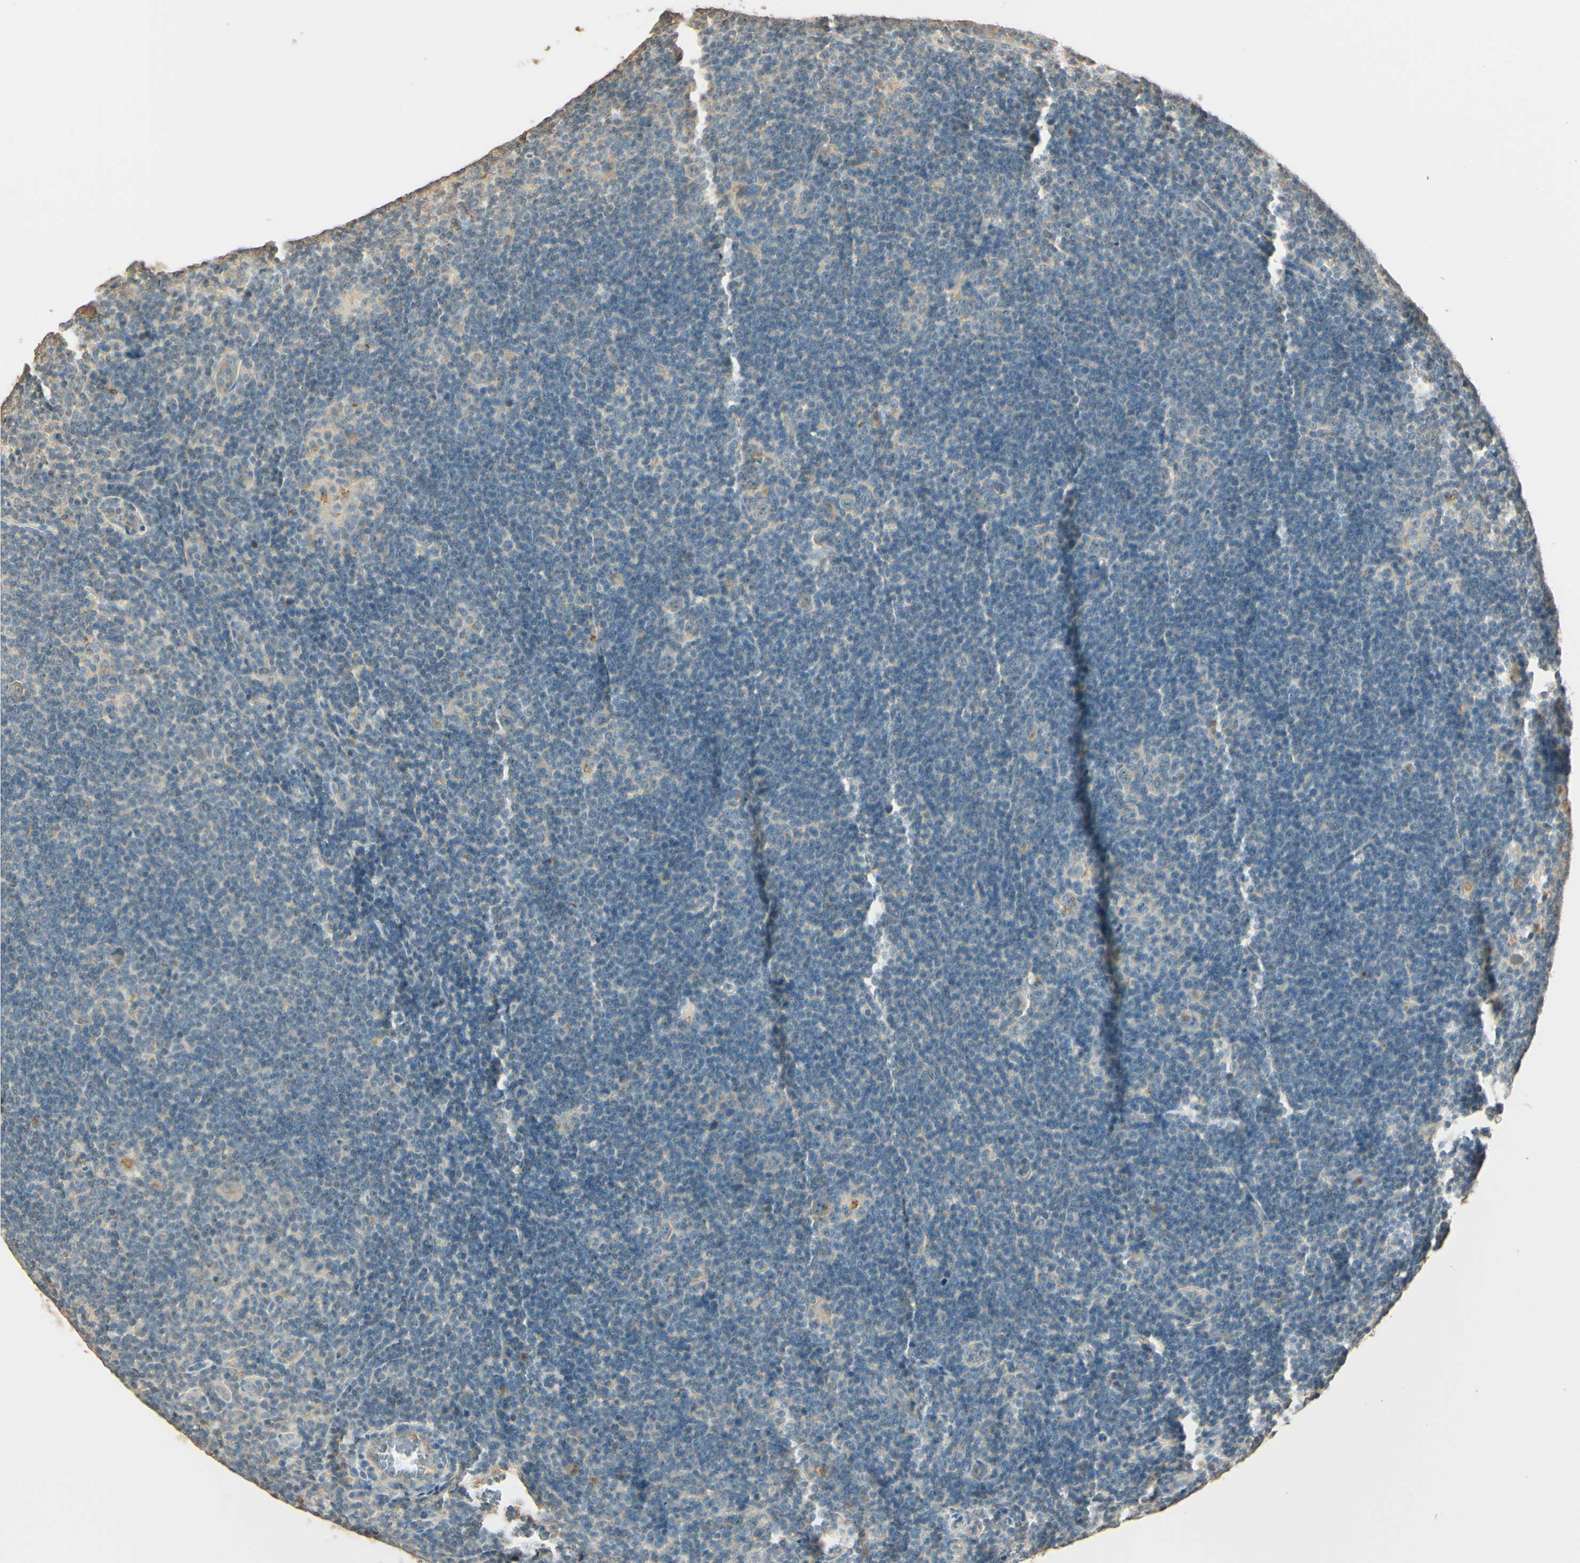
{"staining": {"intensity": "negative", "quantity": "none", "location": "none"}, "tissue": "lymphoma", "cell_type": "Tumor cells", "image_type": "cancer", "snomed": [{"axis": "morphology", "description": "Hodgkin's disease, NOS"}, {"axis": "topography", "description": "Lymph node"}], "caption": "High magnification brightfield microscopy of lymphoma stained with DAB (3,3'-diaminobenzidine) (brown) and counterstained with hematoxylin (blue): tumor cells show no significant staining.", "gene": "UXS1", "patient": {"sex": "female", "age": 57}}